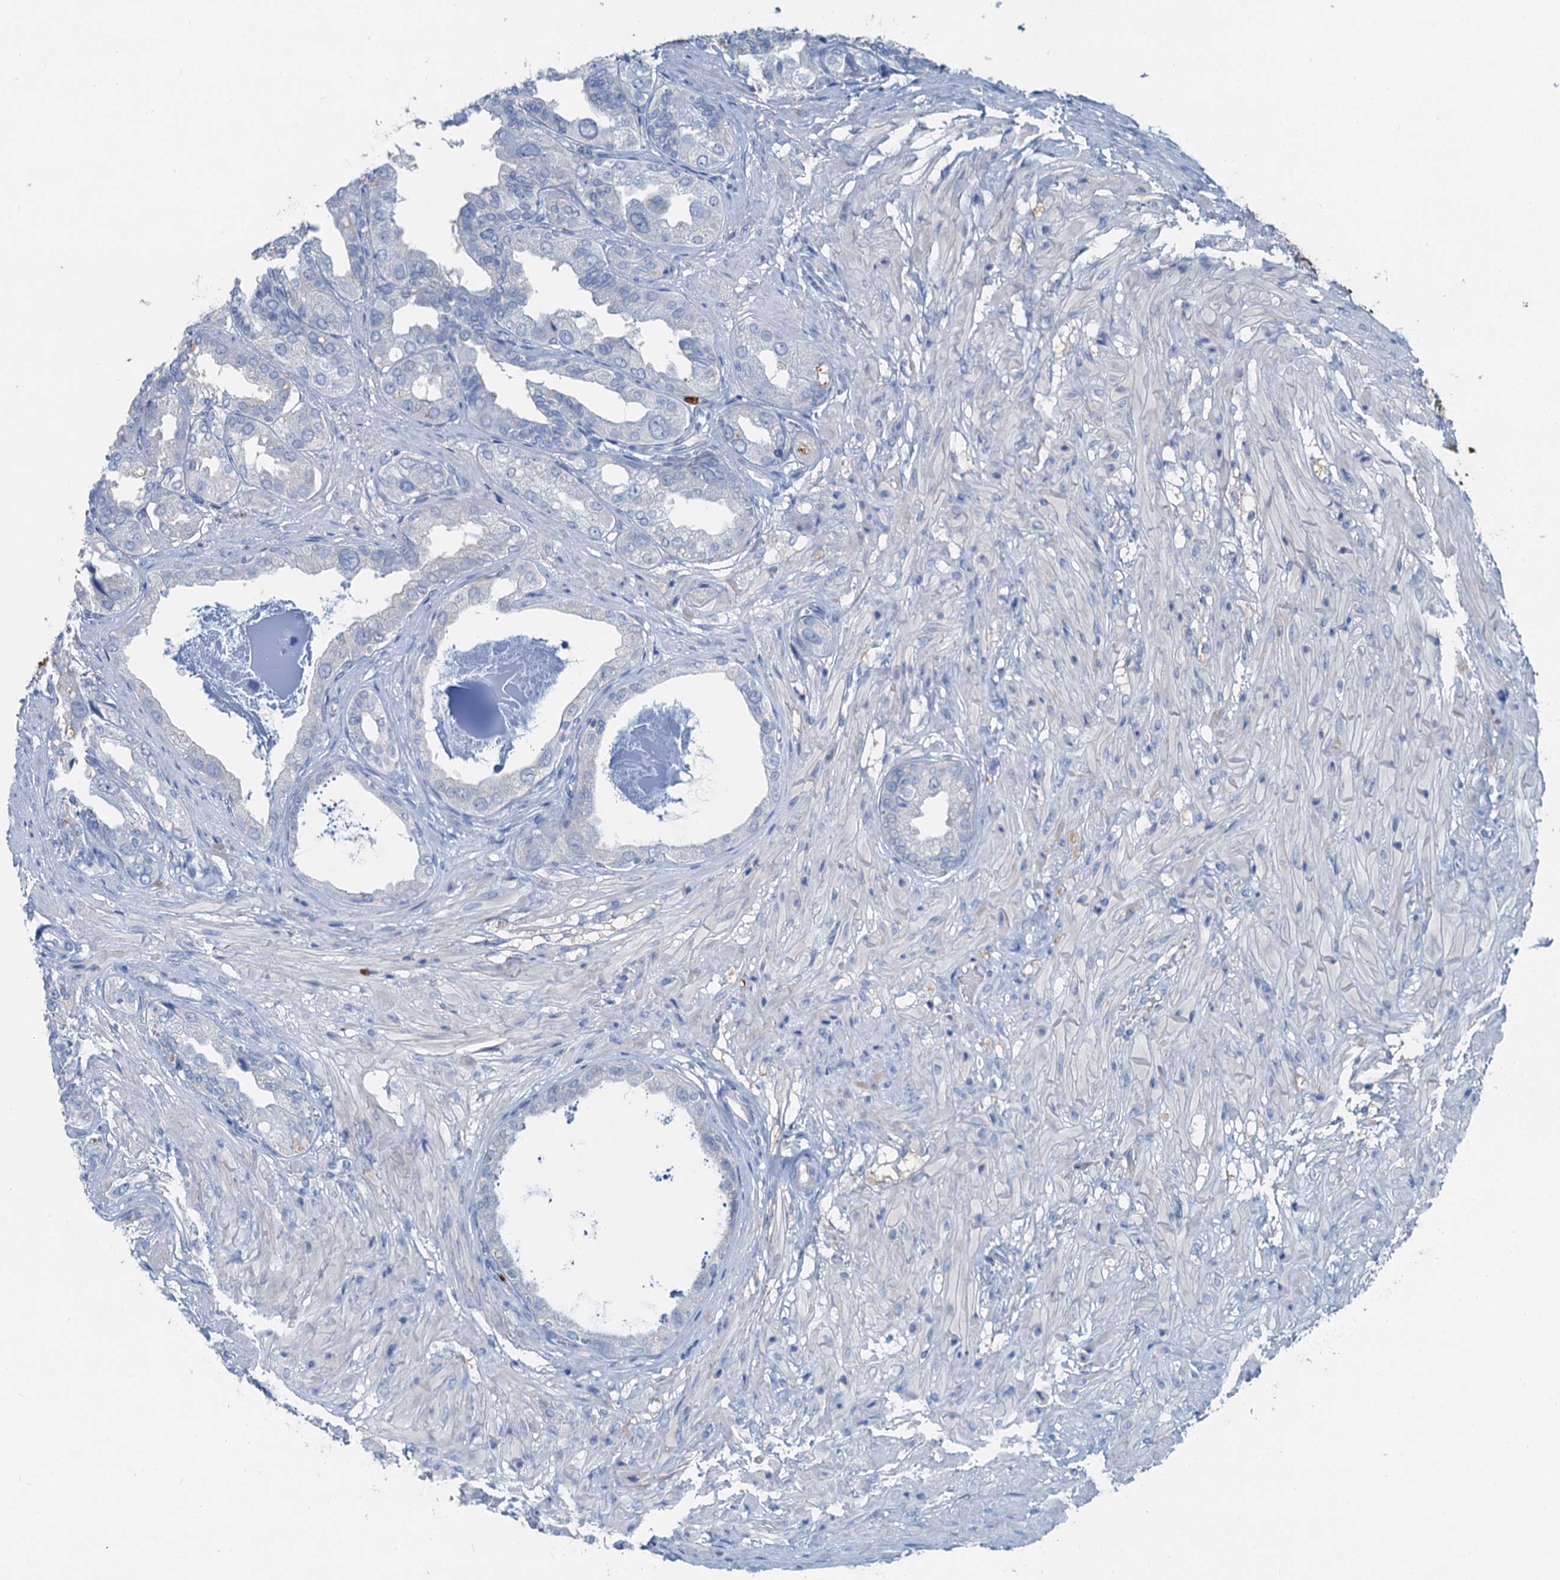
{"staining": {"intensity": "negative", "quantity": "none", "location": "none"}, "tissue": "seminal vesicle", "cell_type": "Glandular cells", "image_type": "normal", "snomed": [{"axis": "morphology", "description": "Normal tissue, NOS"}, {"axis": "topography", "description": "Seminal veicle"}], "caption": "A histopathology image of human seminal vesicle is negative for staining in glandular cells. Brightfield microscopy of IHC stained with DAB (brown) and hematoxylin (blue), captured at high magnification.", "gene": "OTOA", "patient": {"sex": "male", "age": 63}}